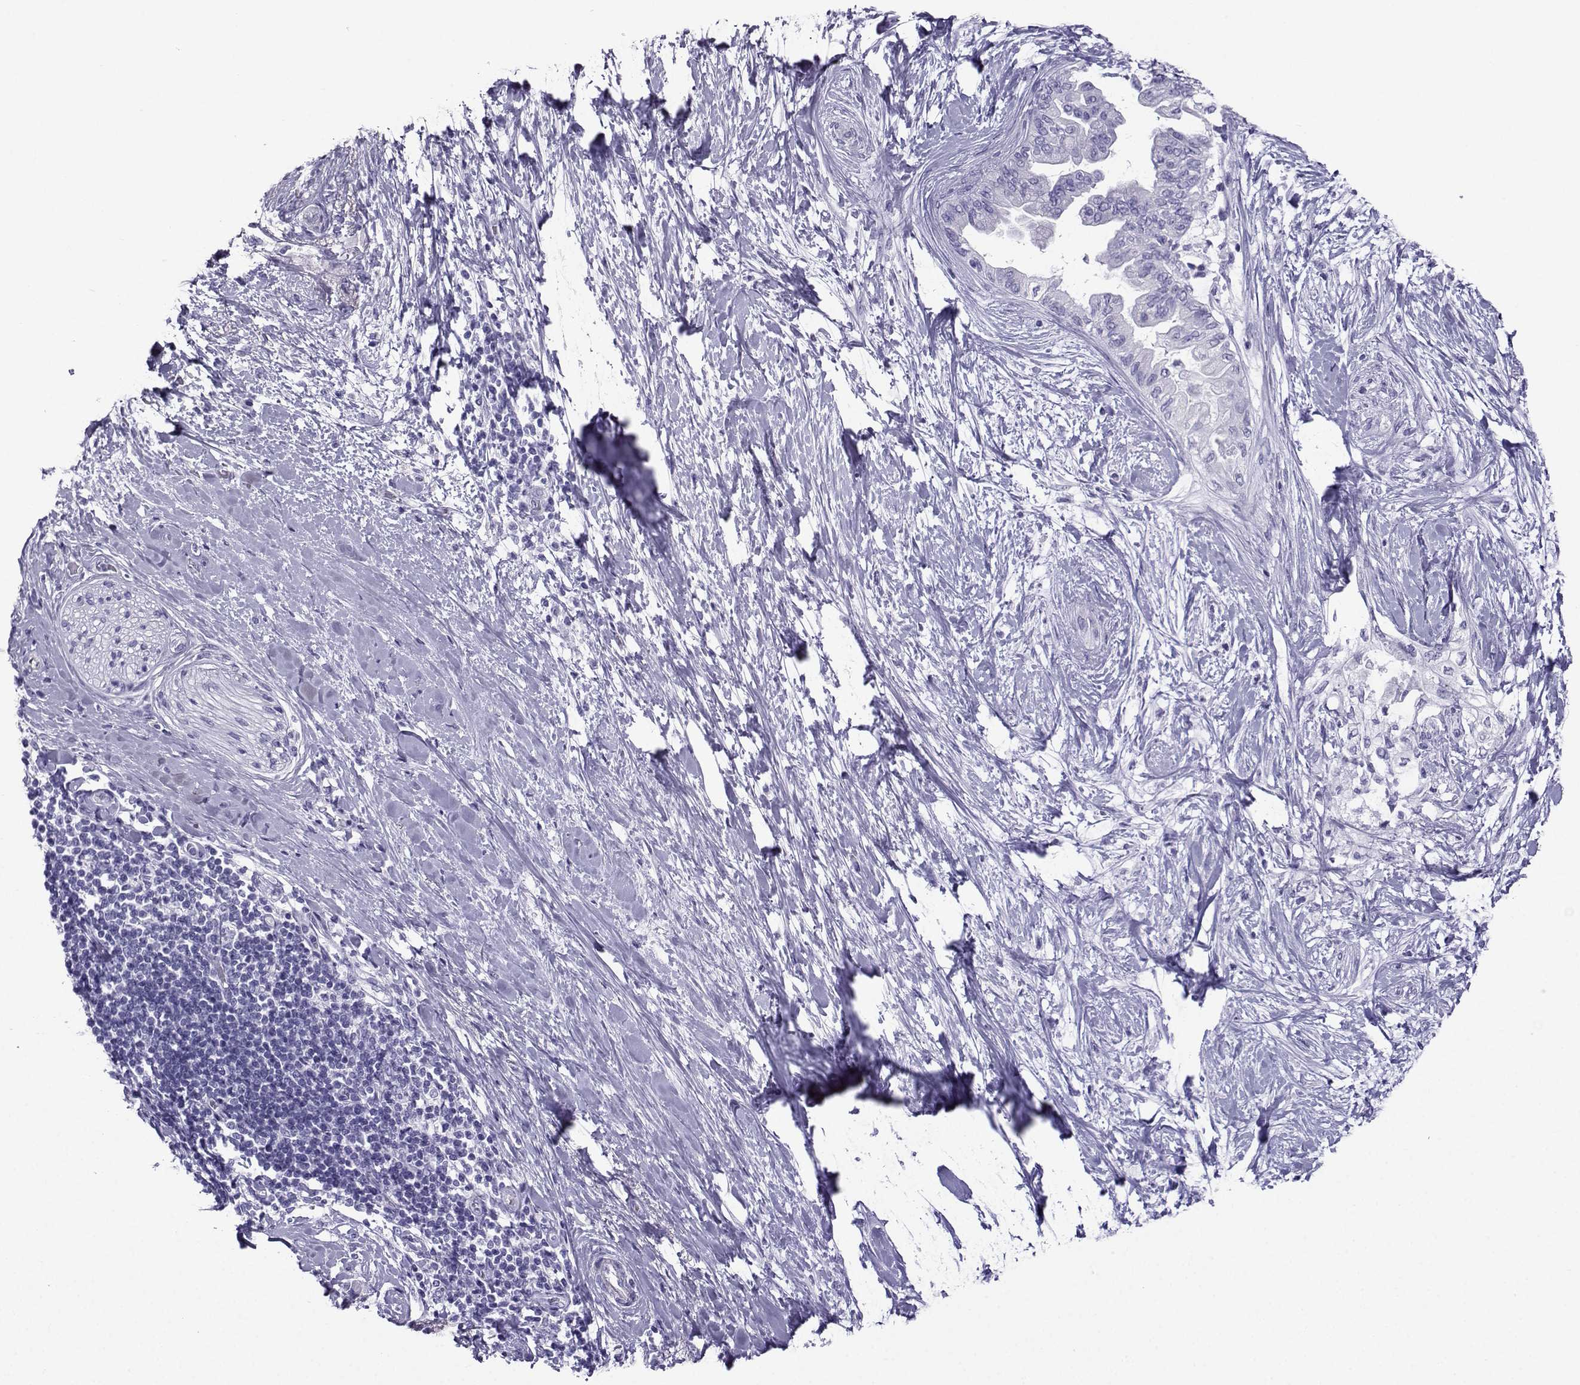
{"staining": {"intensity": "negative", "quantity": "none", "location": "none"}, "tissue": "pancreatic cancer", "cell_type": "Tumor cells", "image_type": "cancer", "snomed": [{"axis": "morphology", "description": "Normal tissue, NOS"}, {"axis": "morphology", "description": "Adenocarcinoma, NOS"}, {"axis": "topography", "description": "Pancreas"}, {"axis": "topography", "description": "Duodenum"}], "caption": "Photomicrograph shows no protein positivity in tumor cells of adenocarcinoma (pancreatic) tissue.", "gene": "CD109", "patient": {"sex": "female", "age": 60}}